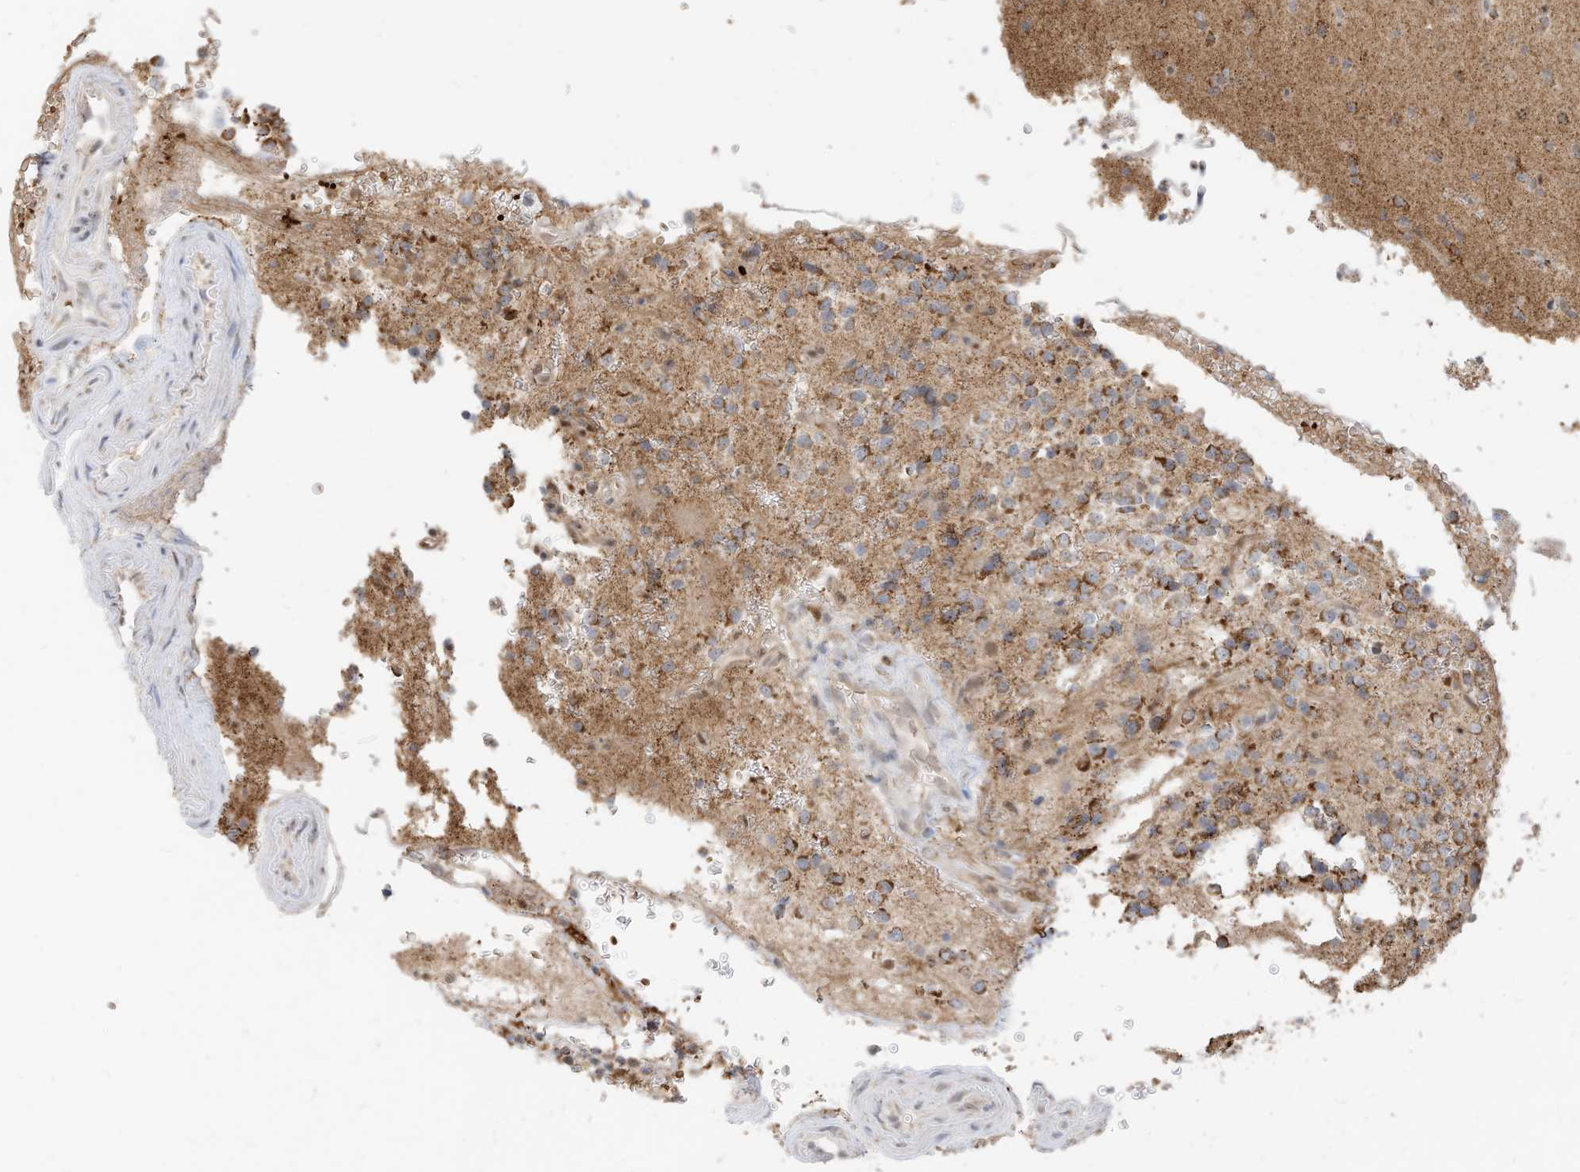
{"staining": {"intensity": "moderate", "quantity": ">75%", "location": "cytoplasmic/membranous"}, "tissue": "glioma", "cell_type": "Tumor cells", "image_type": "cancer", "snomed": [{"axis": "morphology", "description": "Glioma, malignant, High grade"}, {"axis": "topography", "description": "Brain"}], "caption": "A photomicrograph showing moderate cytoplasmic/membranous positivity in about >75% of tumor cells in glioma, as visualized by brown immunohistochemical staining.", "gene": "MTUS2", "patient": {"sex": "female", "age": 62}}